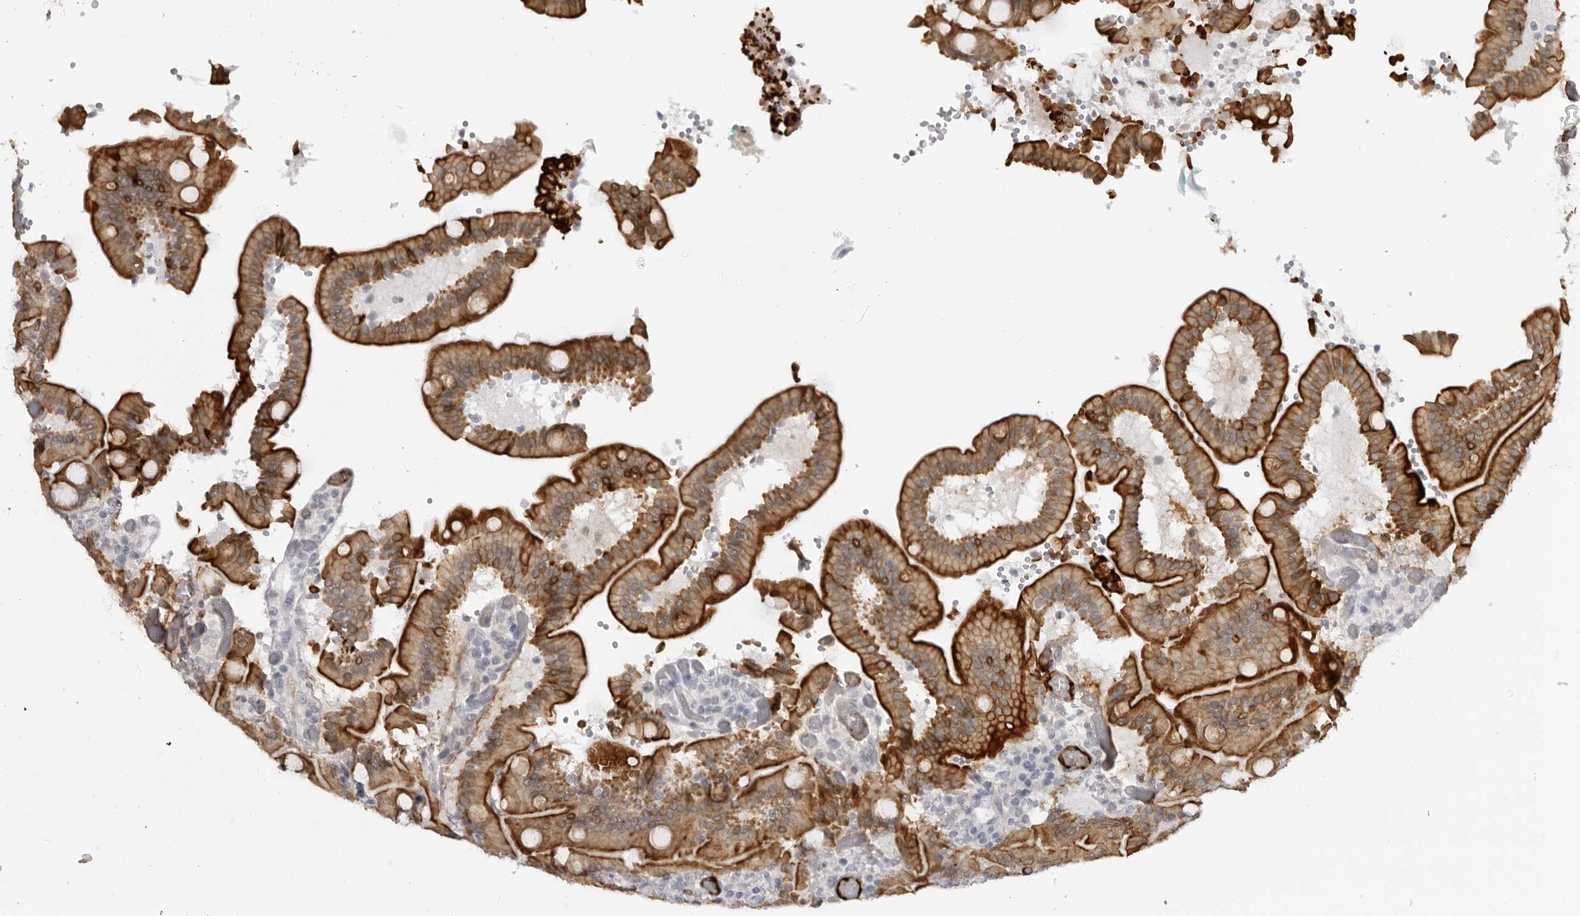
{"staining": {"intensity": "strong", "quantity": ">75%", "location": "cytoplasmic/membranous"}, "tissue": "duodenum", "cell_type": "Glandular cells", "image_type": "normal", "snomed": [{"axis": "morphology", "description": "Normal tissue, NOS"}, {"axis": "topography", "description": "Duodenum"}], "caption": "The histopathology image reveals staining of unremarkable duodenum, revealing strong cytoplasmic/membranous protein expression (brown color) within glandular cells.", "gene": "SERPINF2", "patient": {"sex": "female", "age": 62}}